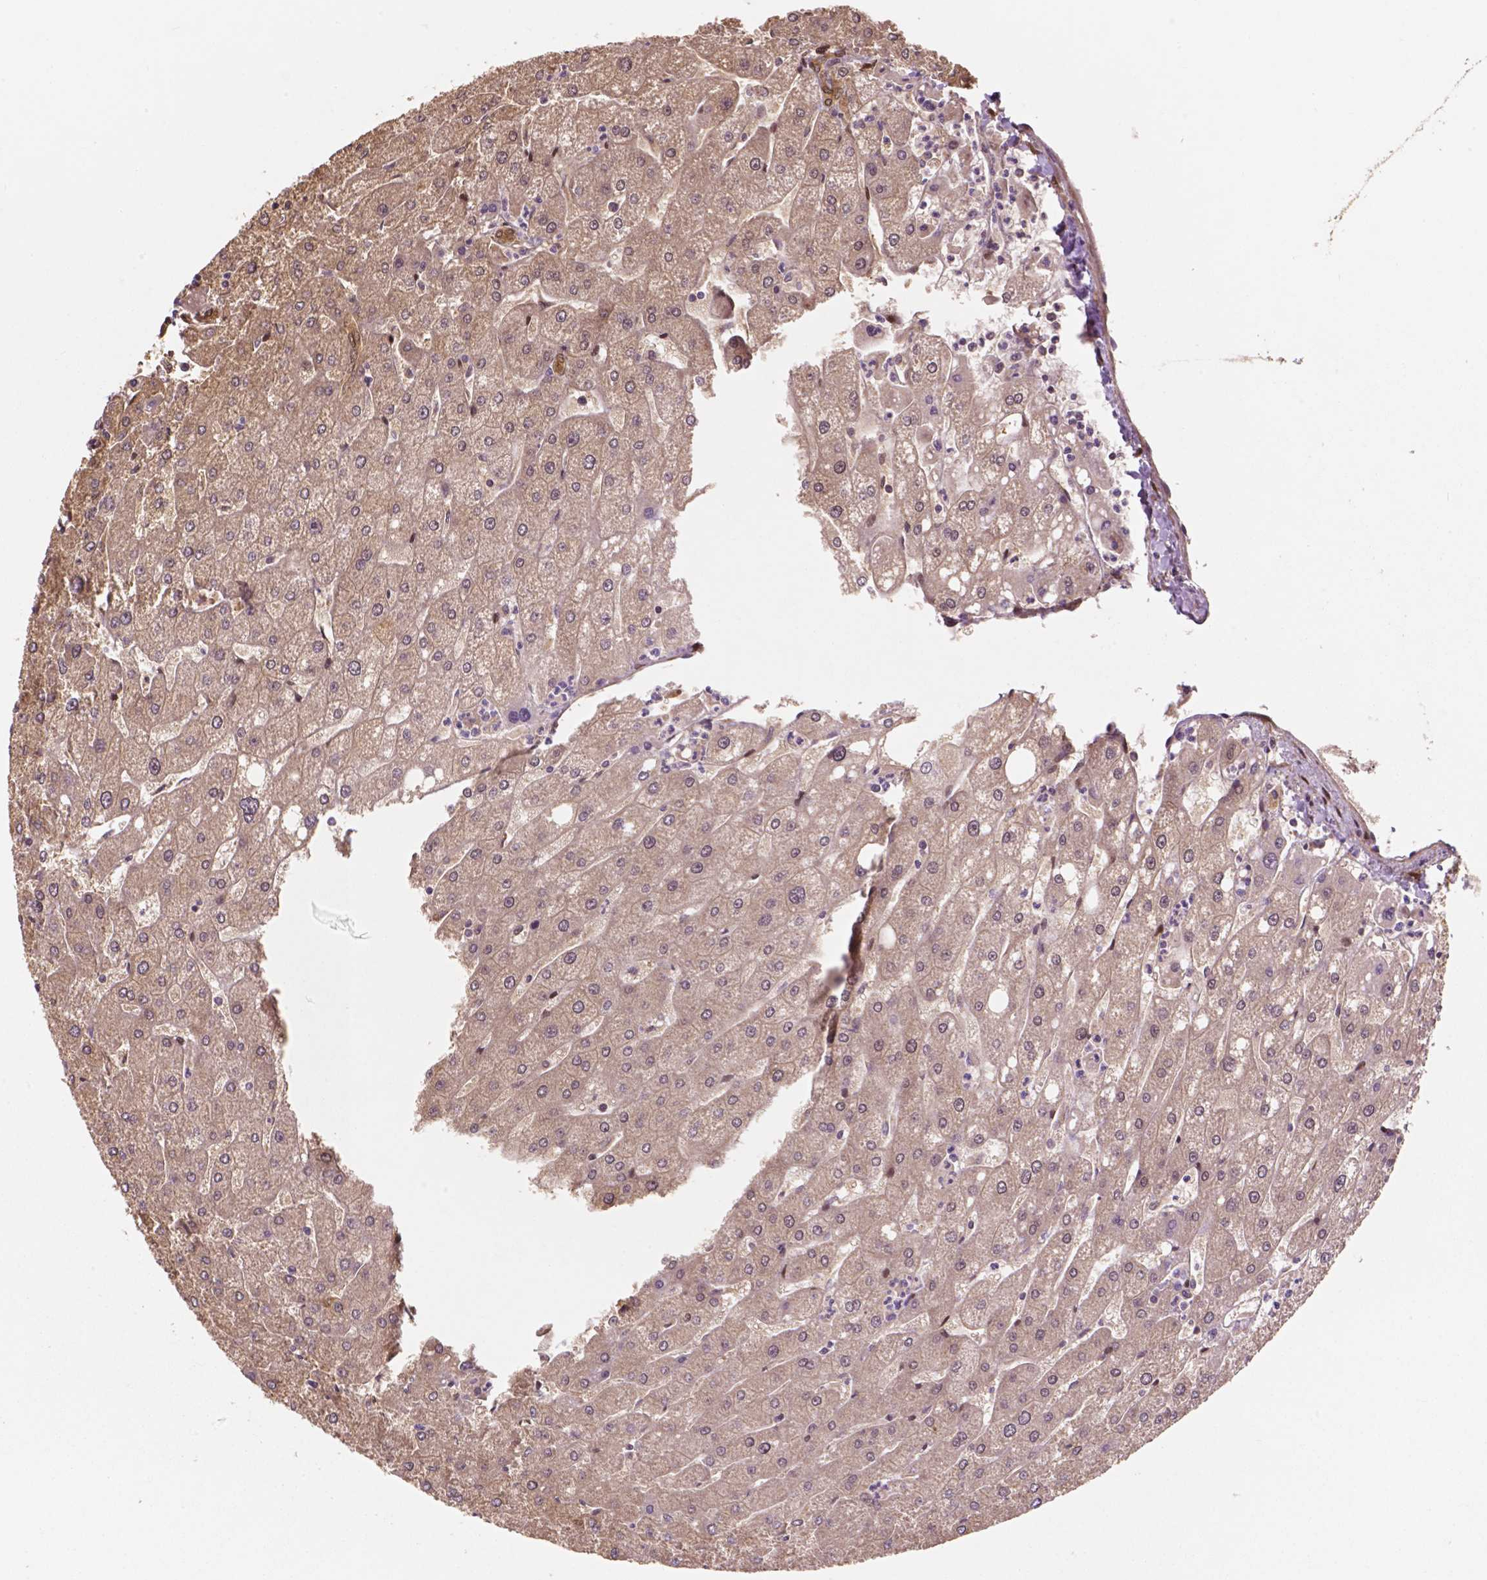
{"staining": {"intensity": "weak", "quantity": ">75%", "location": "cytoplasmic/membranous,nuclear"}, "tissue": "liver", "cell_type": "Cholangiocytes", "image_type": "normal", "snomed": [{"axis": "morphology", "description": "Normal tissue, NOS"}, {"axis": "topography", "description": "Liver"}], "caption": "DAB immunohistochemical staining of normal human liver shows weak cytoplasmic/membranous,nuclear protein positivity in about >75% of cholangiocytes. The protein is shown in brown color, while the nuclei are stained blue.", "gene": "YAP1", "patient": {"sex": "male", "age": 67}}